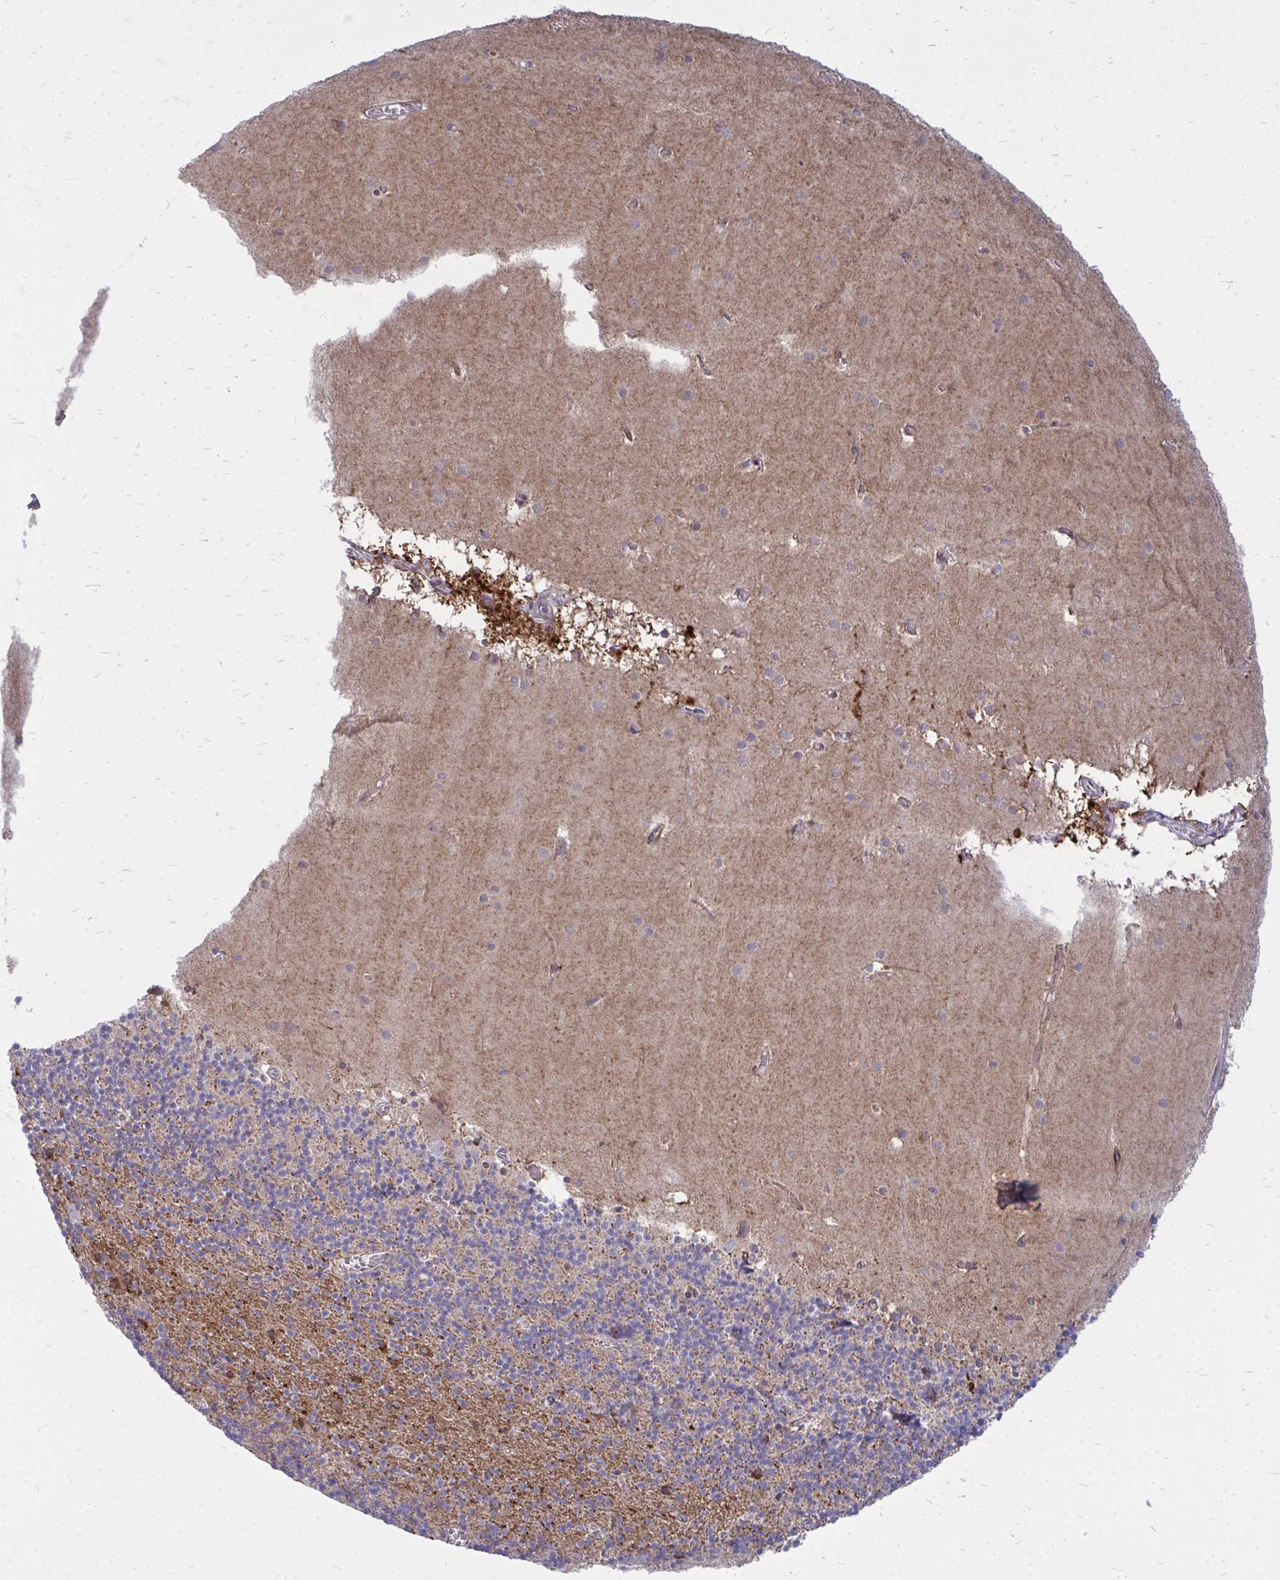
{"staining": {"intensity": "negative", "quantity": "none", "location": "none"}, "tissue": "cerebellum", "cell_type": "Cells in granular layer", "image_type": "normal", "snomed": [{"axis": "morphology", "description": "Normal tissue, NOS"}, {"axis": "topography", "description": "Cerebellum"}], "caption": "Image shows no protein positivity in cells in granular layer of benign cerebellum.", "gene": "ACSL5", "patient": {"sex": "male", "age": 70}}